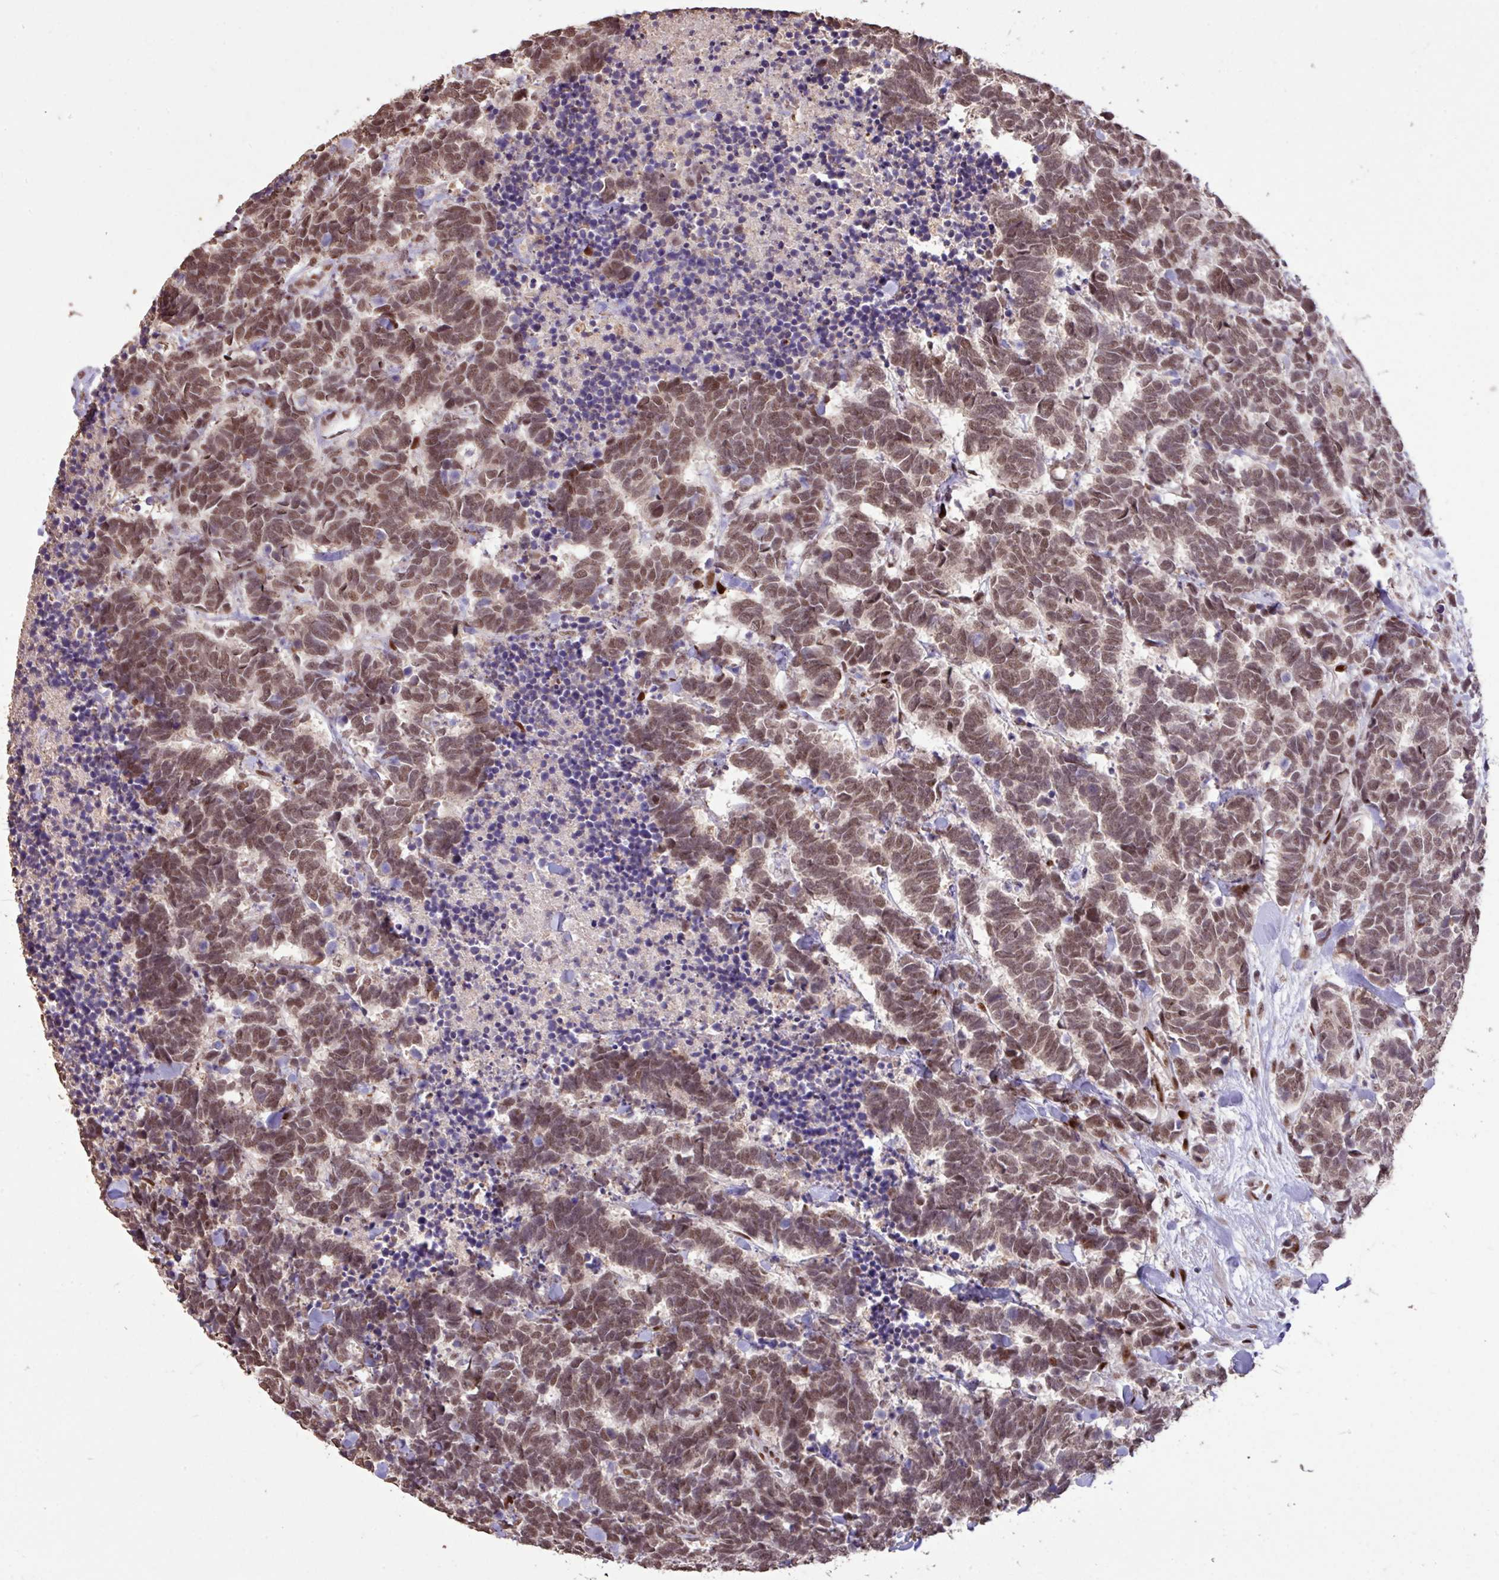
{"staining": {"intensity": "moderate", "quantity": ">75%", "location": "nuclear"}, "tissue": "carcinoid", "cell_type": "Tumor cells", "image_type": "cancer", "snomed": [{"axis": "morphology", "description": "Carcinoma, NOS"}, {"axis": "morphology", "description": "Carcinoid, malignant, NOS"}, {"axis": "topography", "description": "Urinary bladder"}], "caption": "Protein staining reveals moderate nuclear positivity in approximately >75% of tumor cells in carcinoma.", "gene": "ZNF709", "patient": {"sex": "male", "age": 57}}